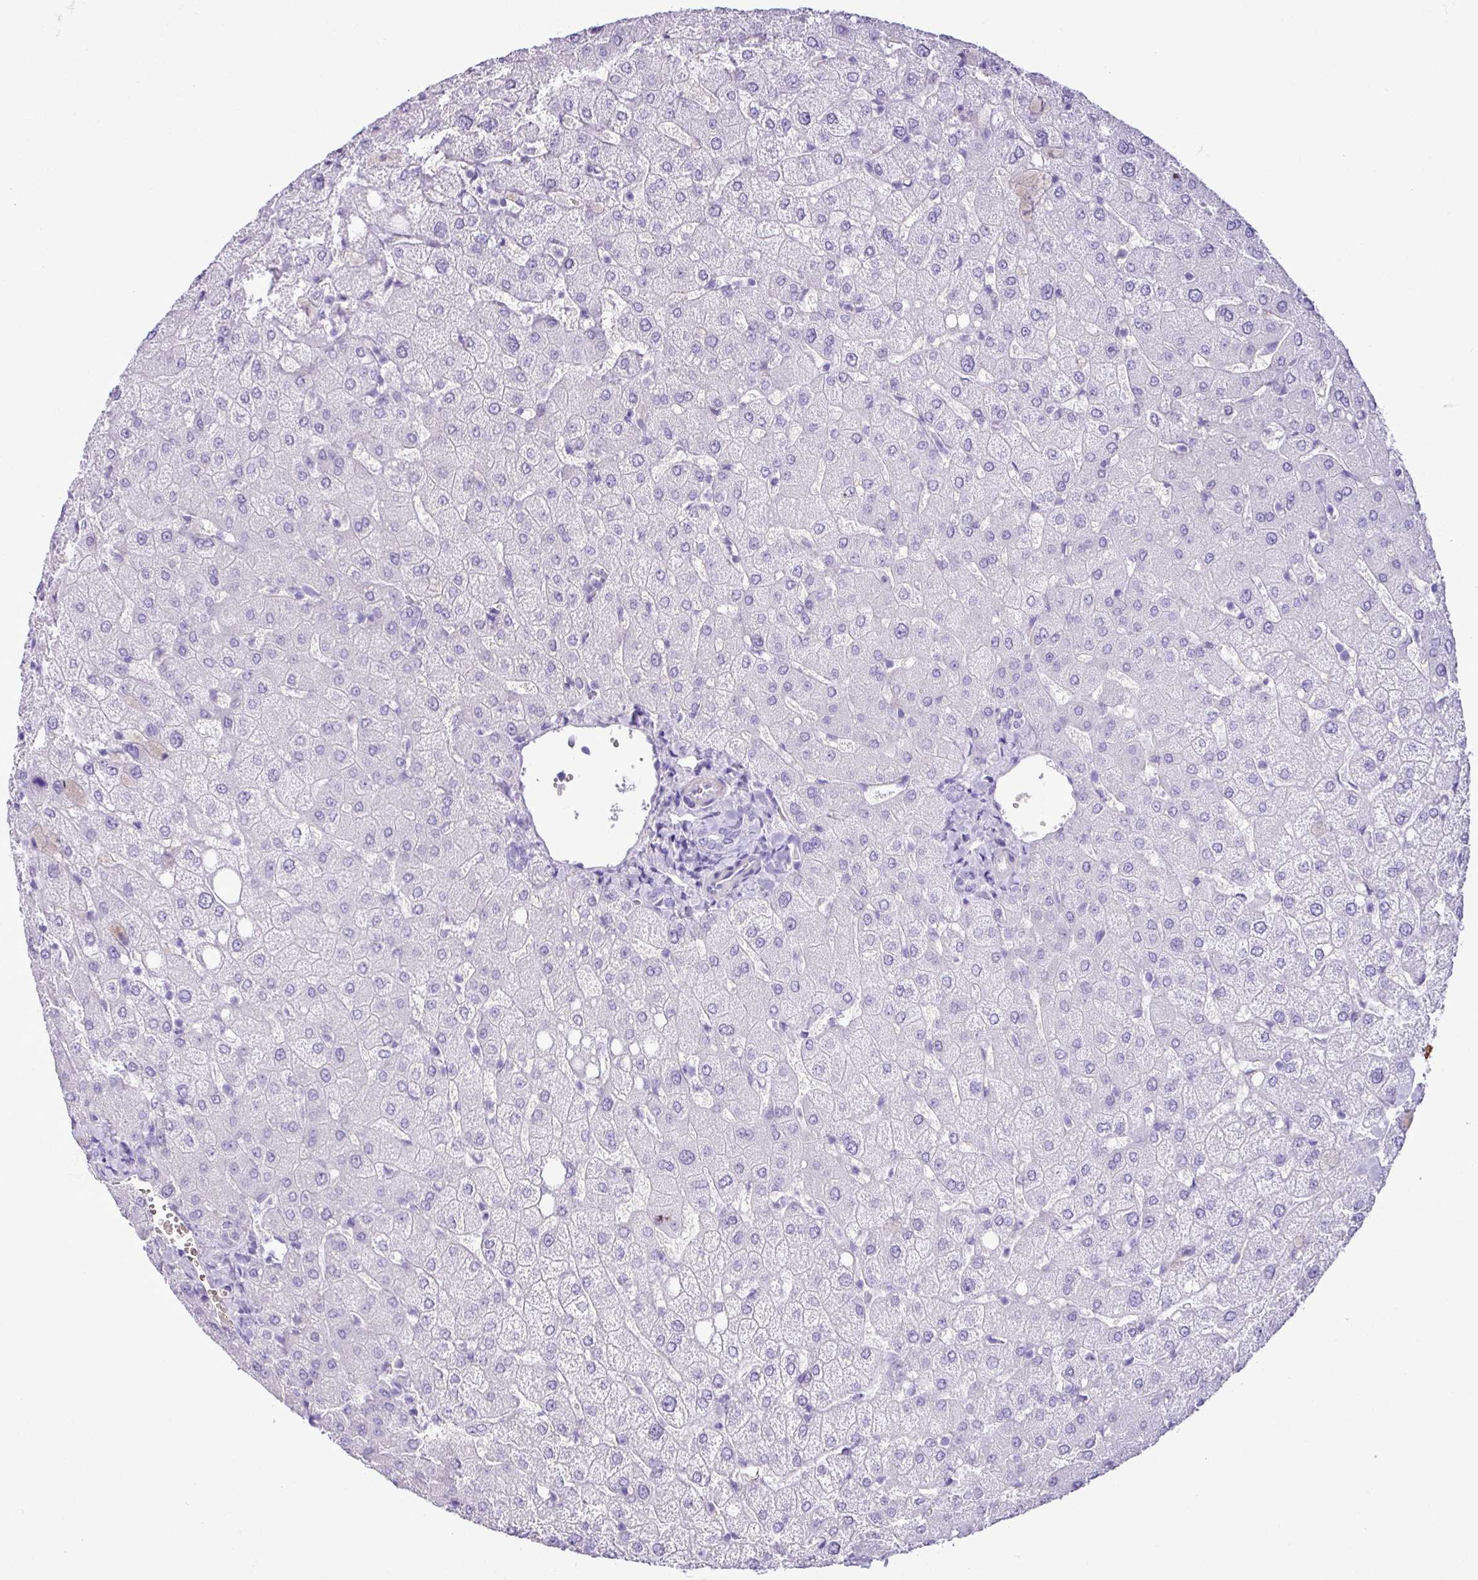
{"staining": {"intensity": "negative", "quantity": "none", "location": "none"}, "tissue": "liver", "cell_type": "Cholangiocytes", "image_type": "normal", "snomed": [{"axis": "morphology", "description": "Normal tissue, NOS"}, {"axis": "topography", "description": "Liver"}], "caption": "The image reveals no staining of cholangiocytes in benign liver. Brightfield microscopy of immunohistochemistry stained with DAB (brown) and hematoxylin (blue), captured at high magnification.", "gene": "ZSCAN5A", "patient": {"sex": "female", "age": 54}}